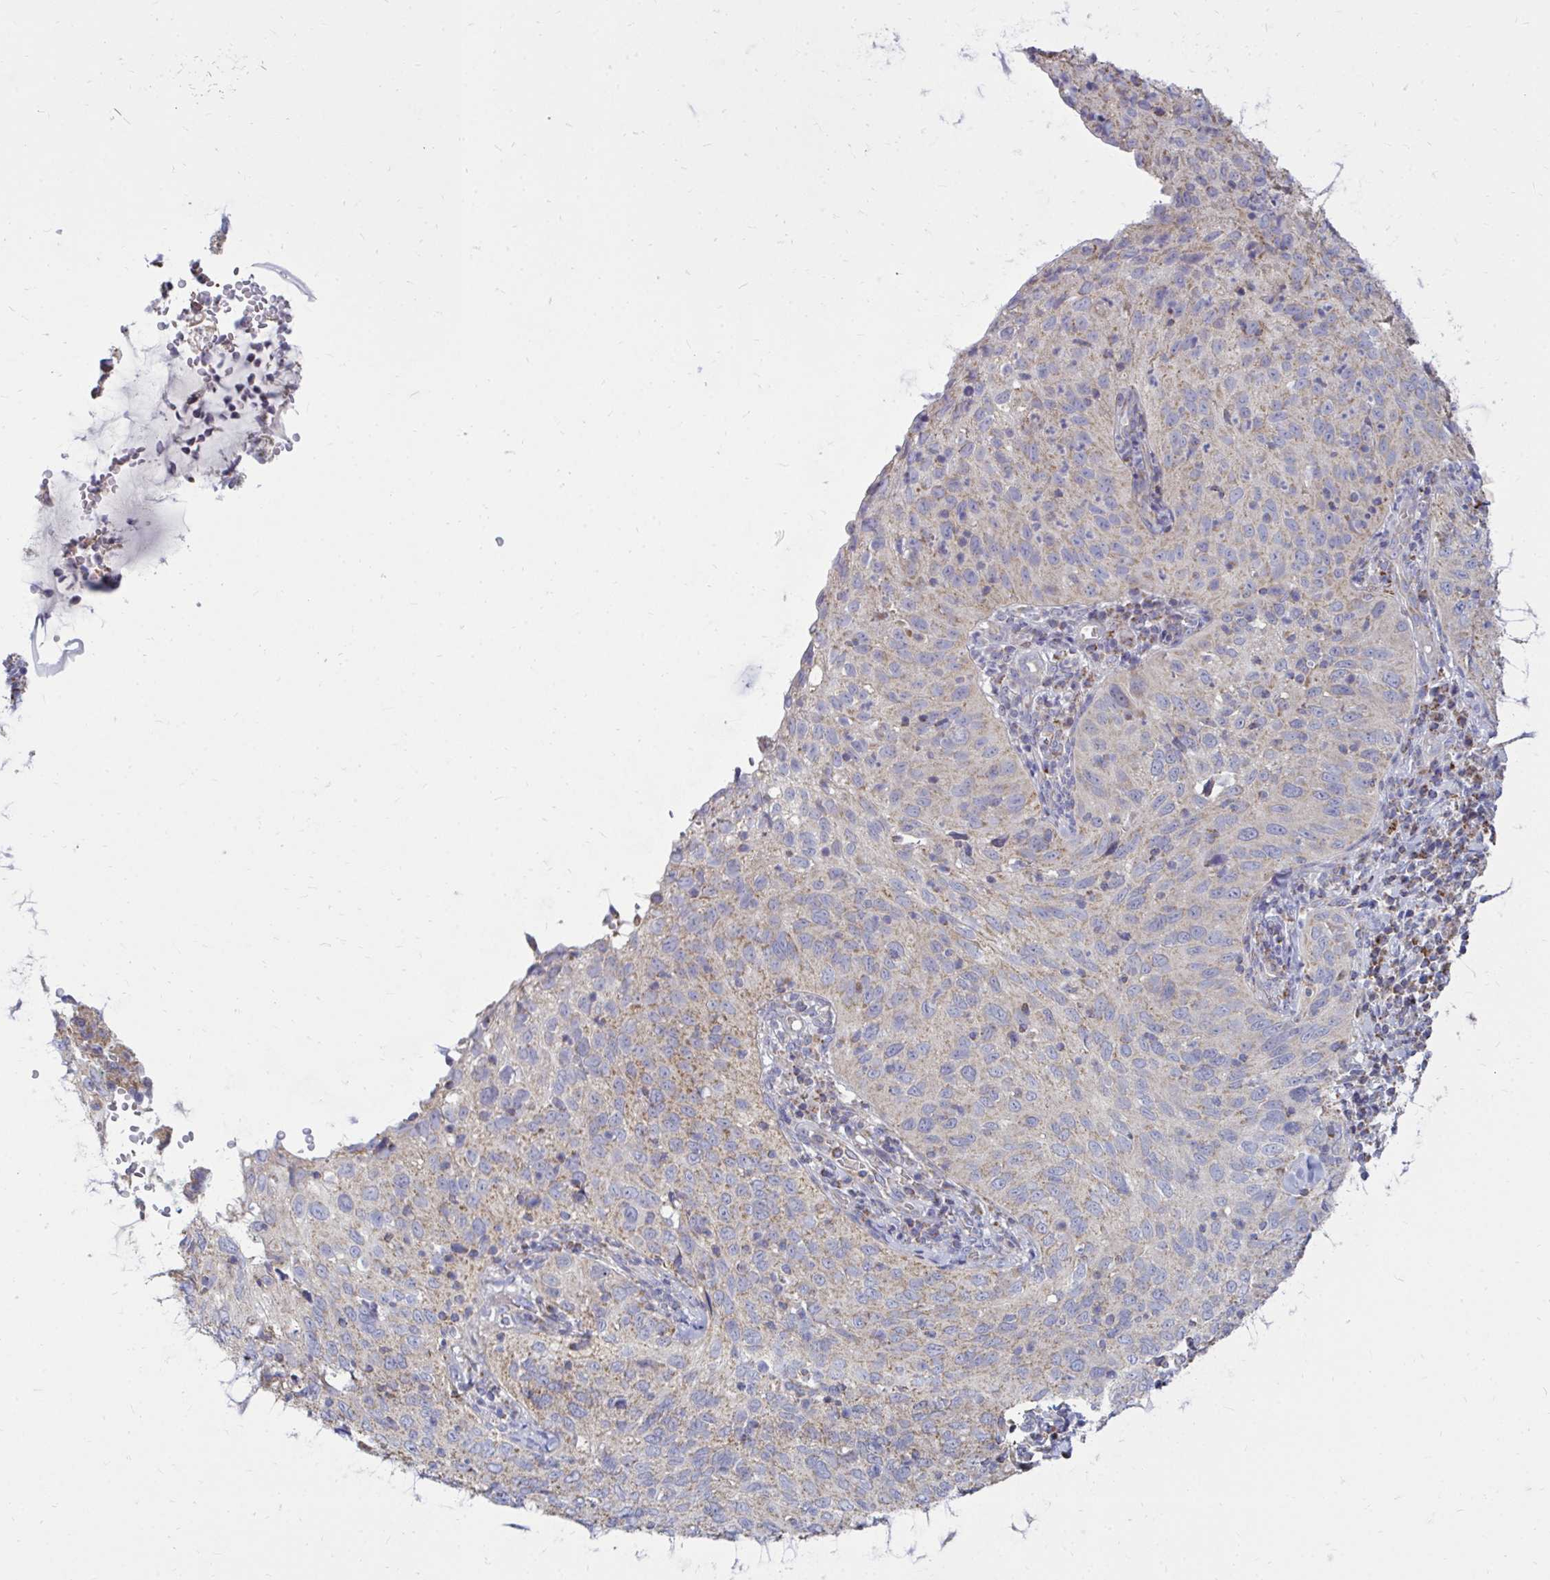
{"staining": {"intensity": "weak", "quantity": "<25%", "location": "cytoplasmic/membranous"}, "tissue": "cervical cancer", "cell_type": "Tumor cells", "image_type": "cancer", "snomed": [{"axis": "morphology", "description": "Squamous cell carcinoma, NOS"}, {"axis": "topography", "description": "Cervix"}], "caption": "There is no significant positivity in tumor cells of cervical cancer.", "gene": "OR10R2", "patient": {"sex": "female", "age": 52}}